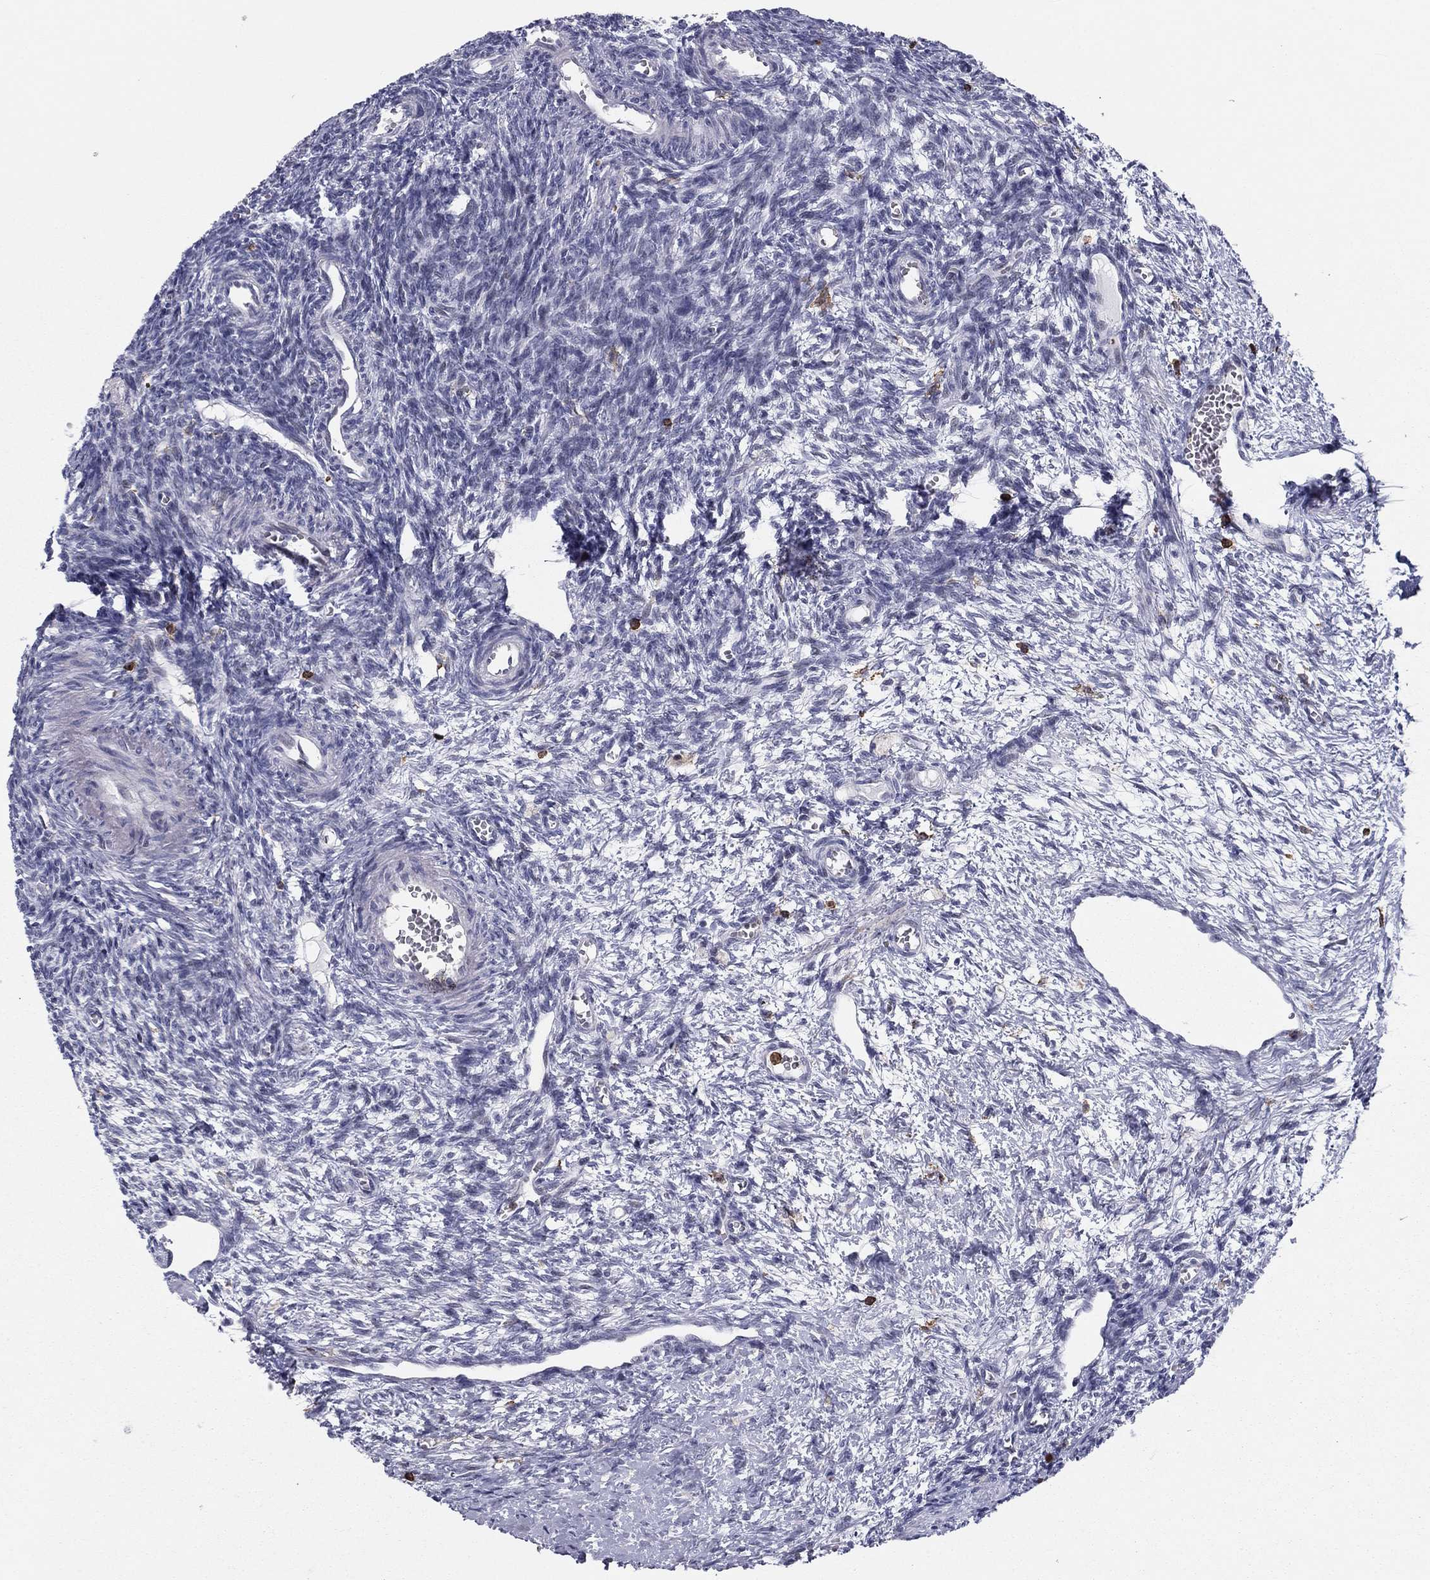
{"staining": {"intensity": "negative", "quantity": "none", "location": "none"}, "tissue": "ovary", "cell_type": "Ovarian stroma cells", "image_type": "normal", "snomed": [{"axis": "morphology", "description": "Normal tissue, NOS"}, {"axis": "topography", "description": "Ovary"}], "caption": "This is an immunohistochemistry (IHC) micrograph of benign ovary. There is no positivity in ovarian stroma cells.", "gene": "ARHGAP27", "patient": {"sex": "female", "age": 27}}